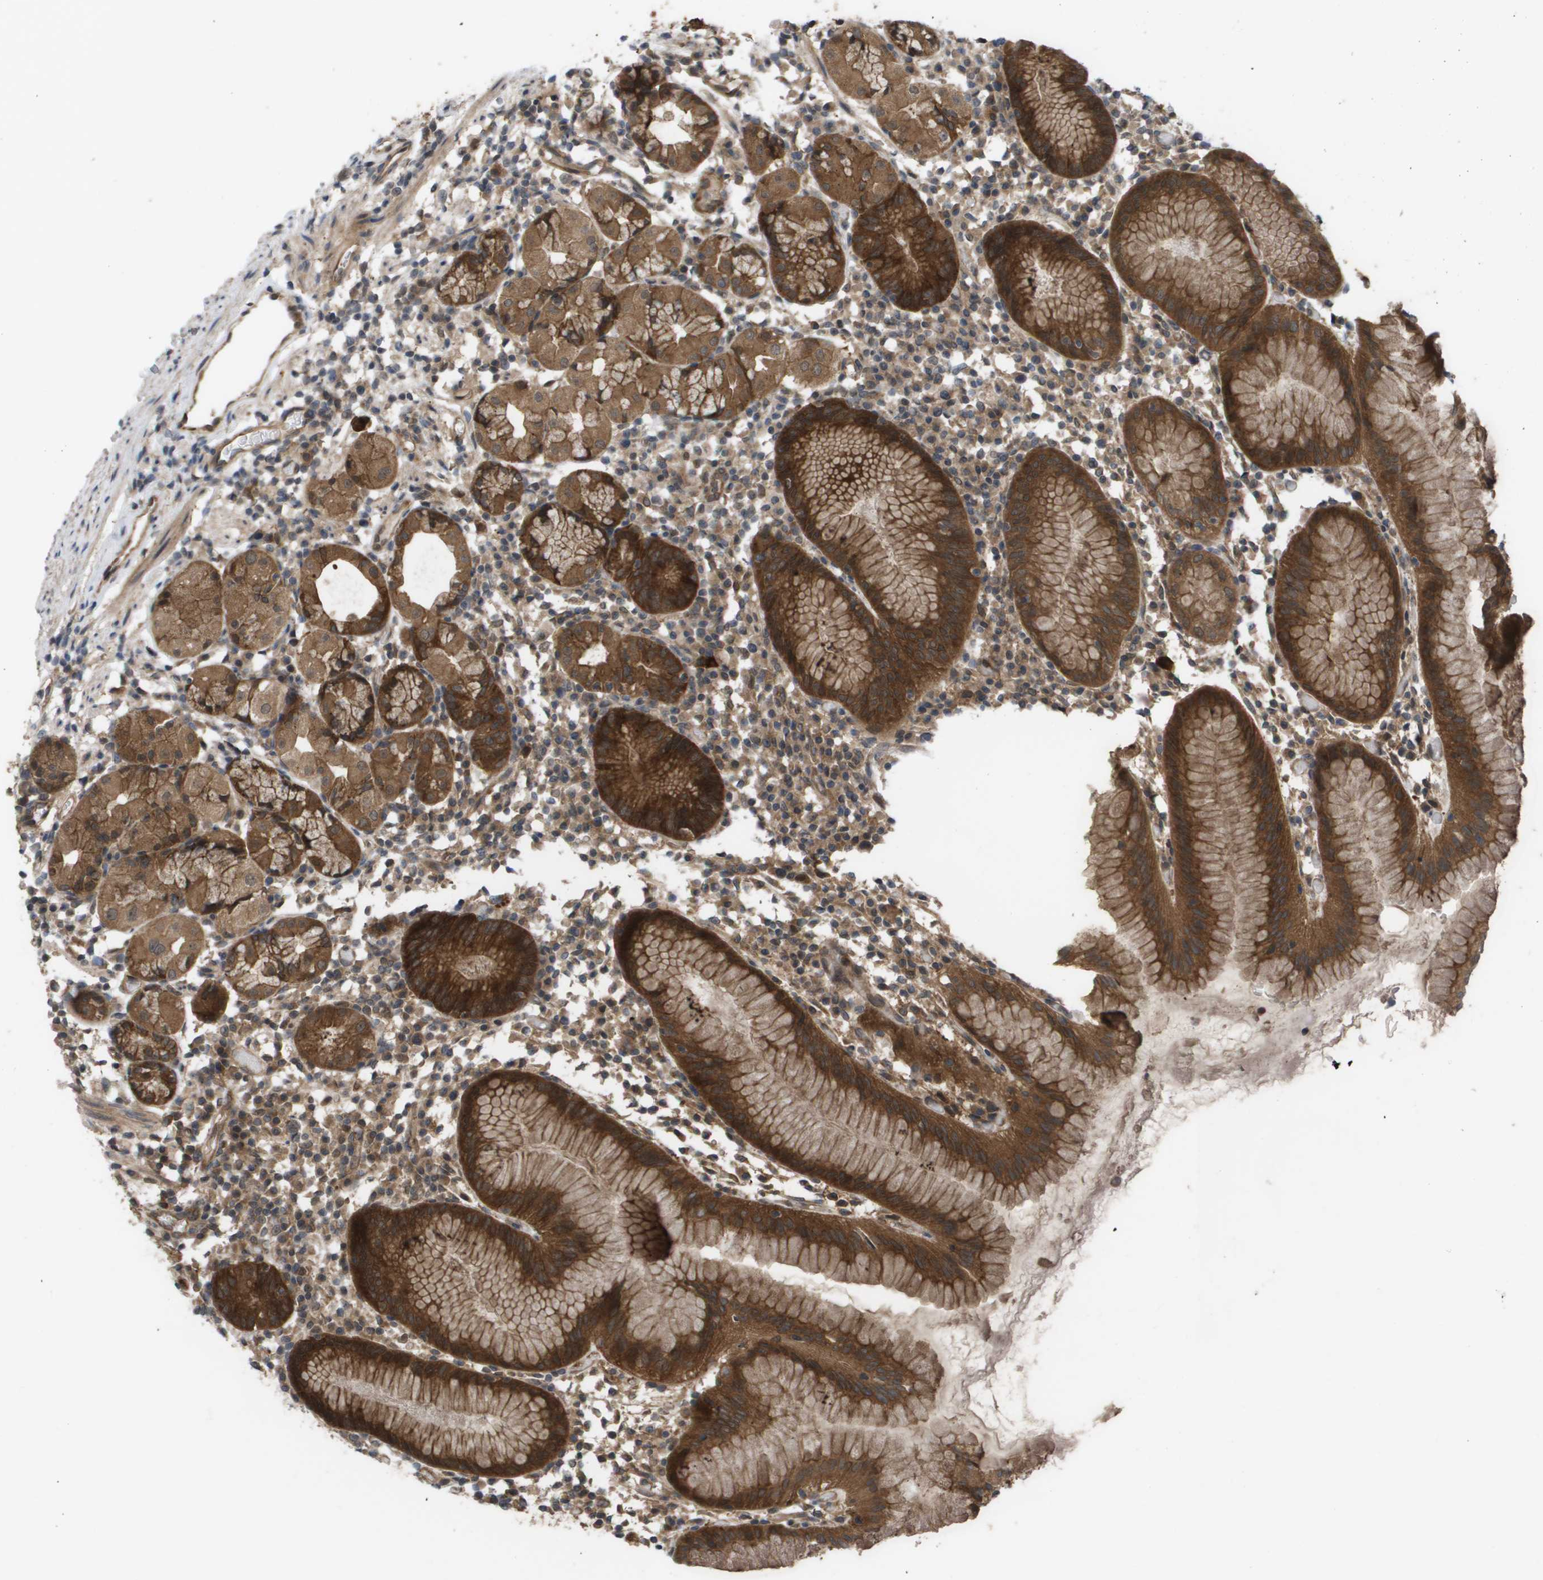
{"staining": {"intensity": "strong", "quantity": ">75%", "location": "cytoplasmic/membranous"}, "tissue": "stomach", "cell_type": "Glandular cells", "image_type": "normal", "snomed": [{"axis": "morphology", "description": "Normal tissue, NOS"}, {"axis": "topography", "description": "Stomach"}, {"axis": "topography", "description": "Stomach, lower"}], "caption": "DAB (3,3'-diaminobenzidine) immunohistochemical staining of normal human stomach displays strong cytoplasmic/membranous protein positivity in approximately >75% of glandular cells. (DAB IHC with brightfield microscopy, high magnification).", "gene": "CTPS2", "patient": {"sex": "female", "age": 75}}